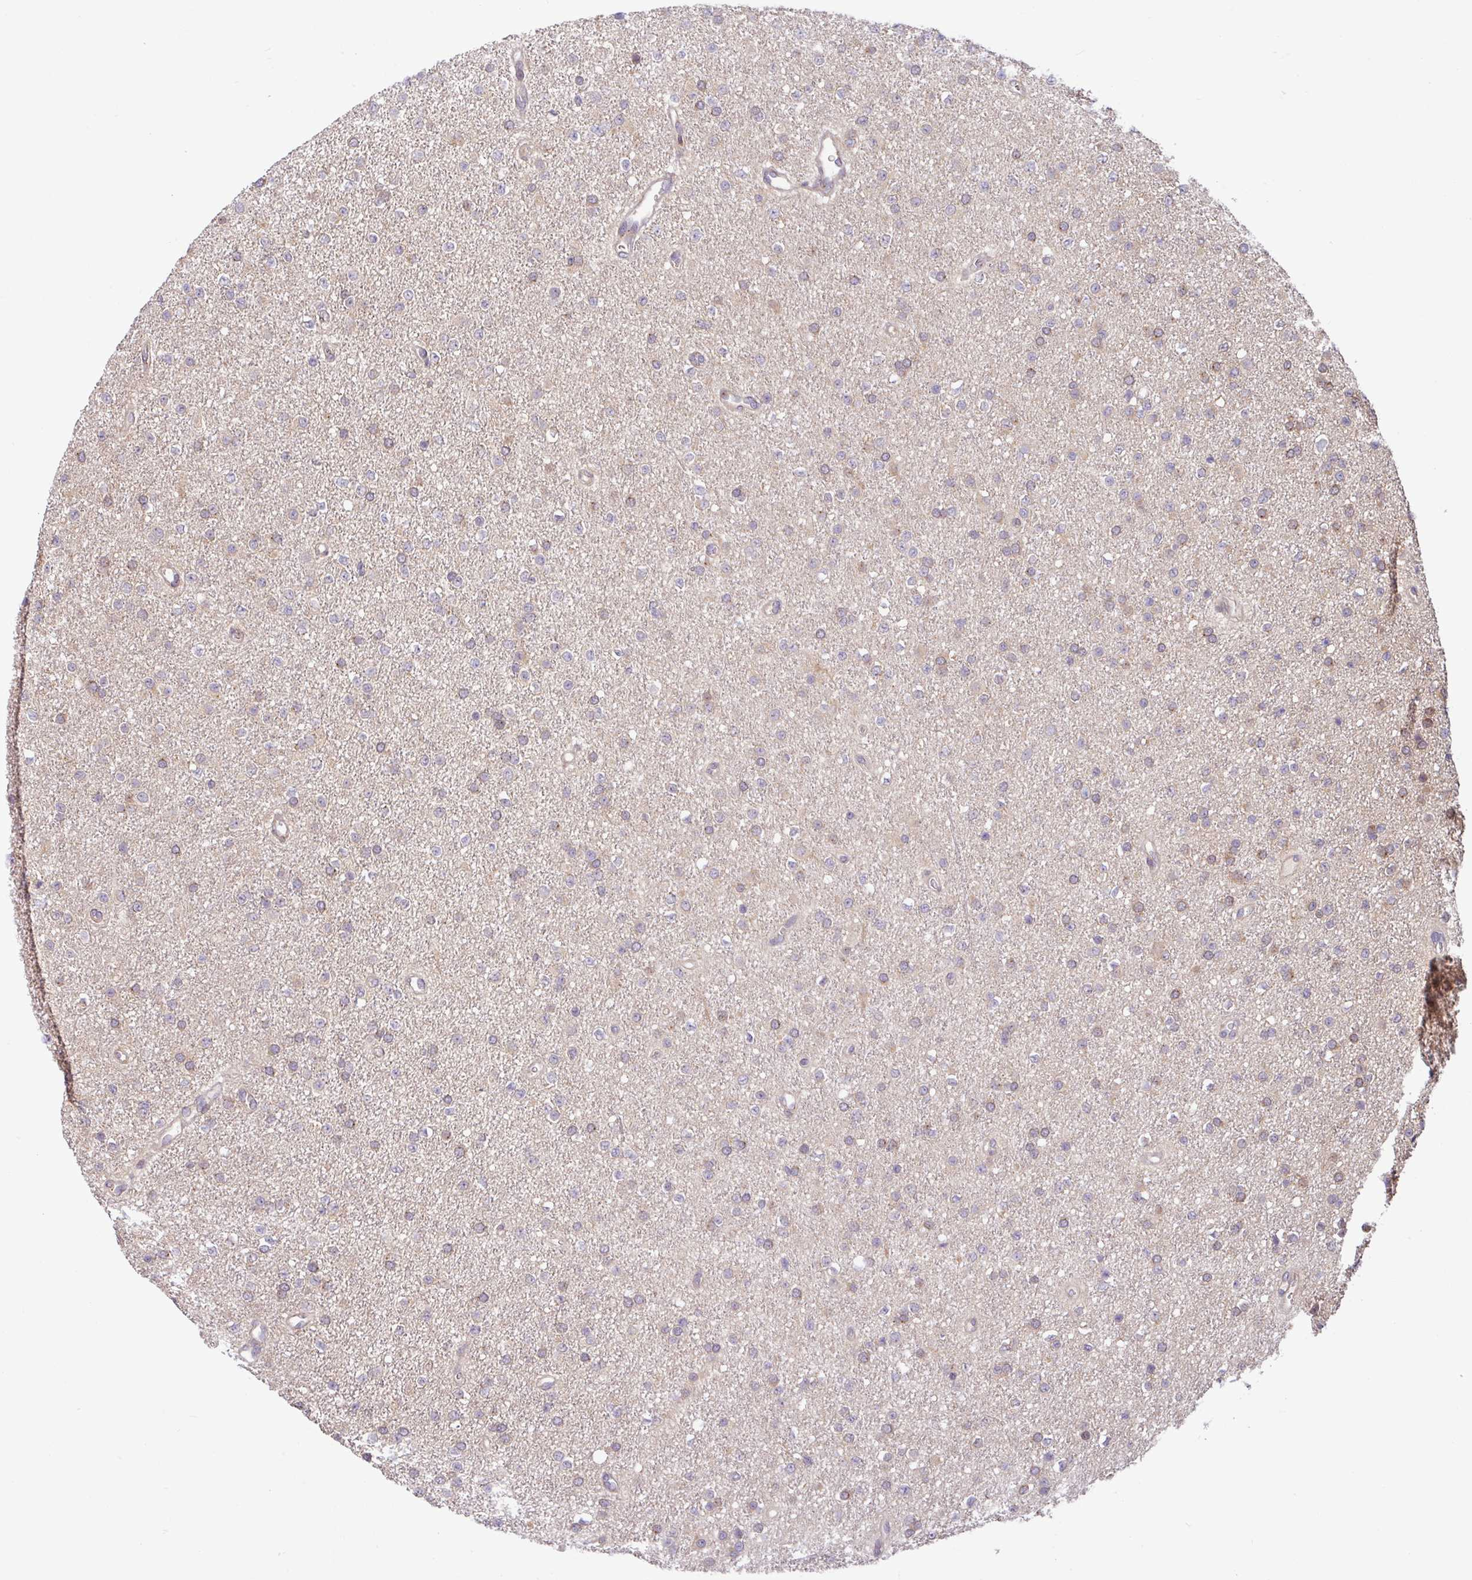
{"staining": {"intensity": "weak", "quantity": "<25%", "location": "cytoplasmic/membranous,nuclear"}, "tissue": "glioma", "cell_type": "Tumor cells", "image_type": "cancer", "snomed": [{"axis": "morphology", "description": "Glioma, malignant, Low grade"}, {"axis": "topography", "description": "Brain"}], "caption": "Tumor cells are negative for brown protein staining in malignant glioma (low-grade).", "gene": "SHB", "patient": {"sex": "female", "age": 34}}